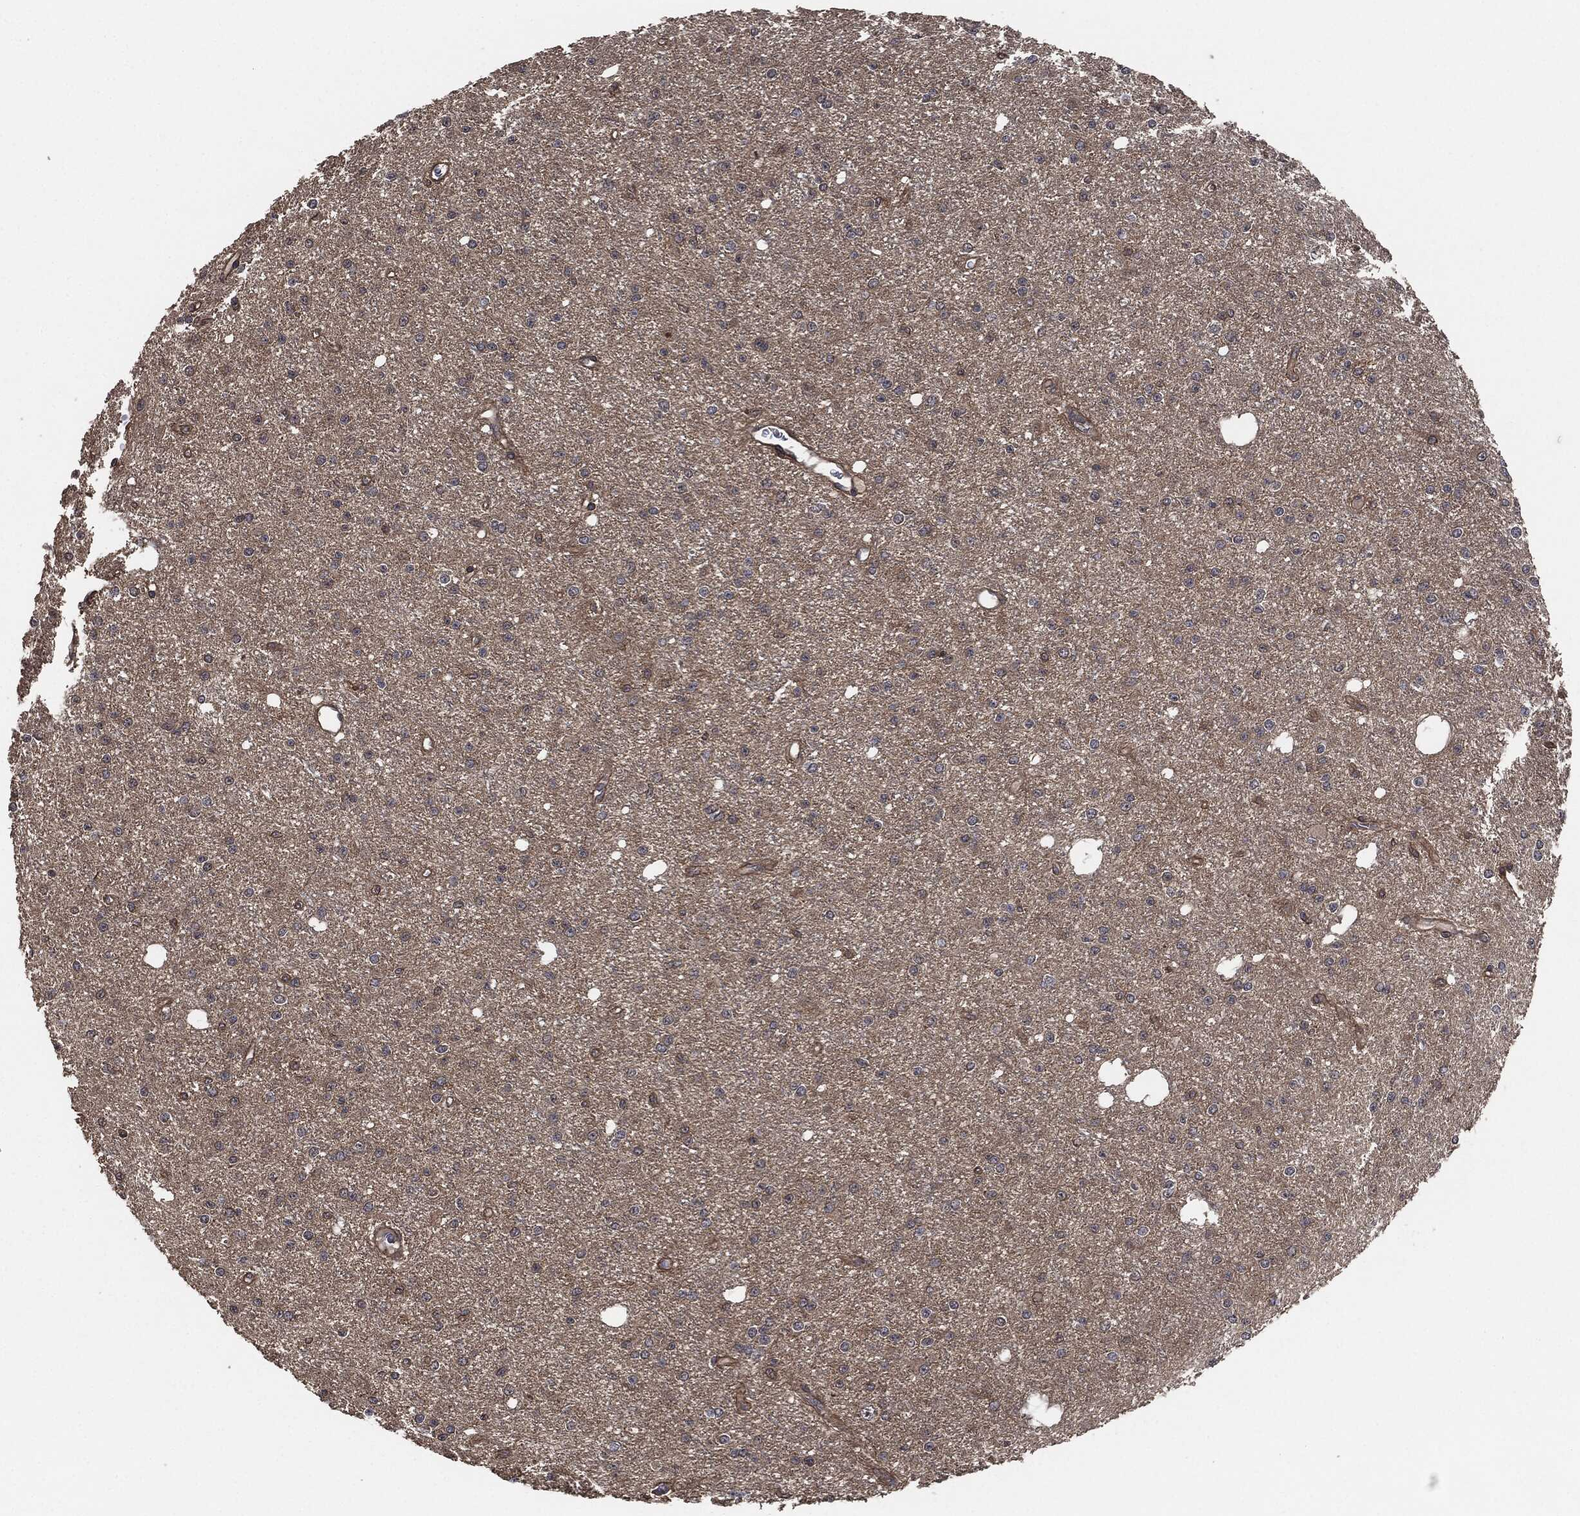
{"staining": {"intensity": "negative", "quantity": "none", "location": "none"}, "tissue": "glioma", "cell_type": "Tumor cells", "image_type": "cancer", "snomed": [{"axis": "morphology", "description": "Glioma, malignant, Low grade"}, {"axis": "topography", "description": "Brain"}], "caption": "A histopathology image of human malignant low-grade glioma is negative for staining in tumor cells.", "gene": "ERBIN", "patient": {"sex": "male", "age": 27}}